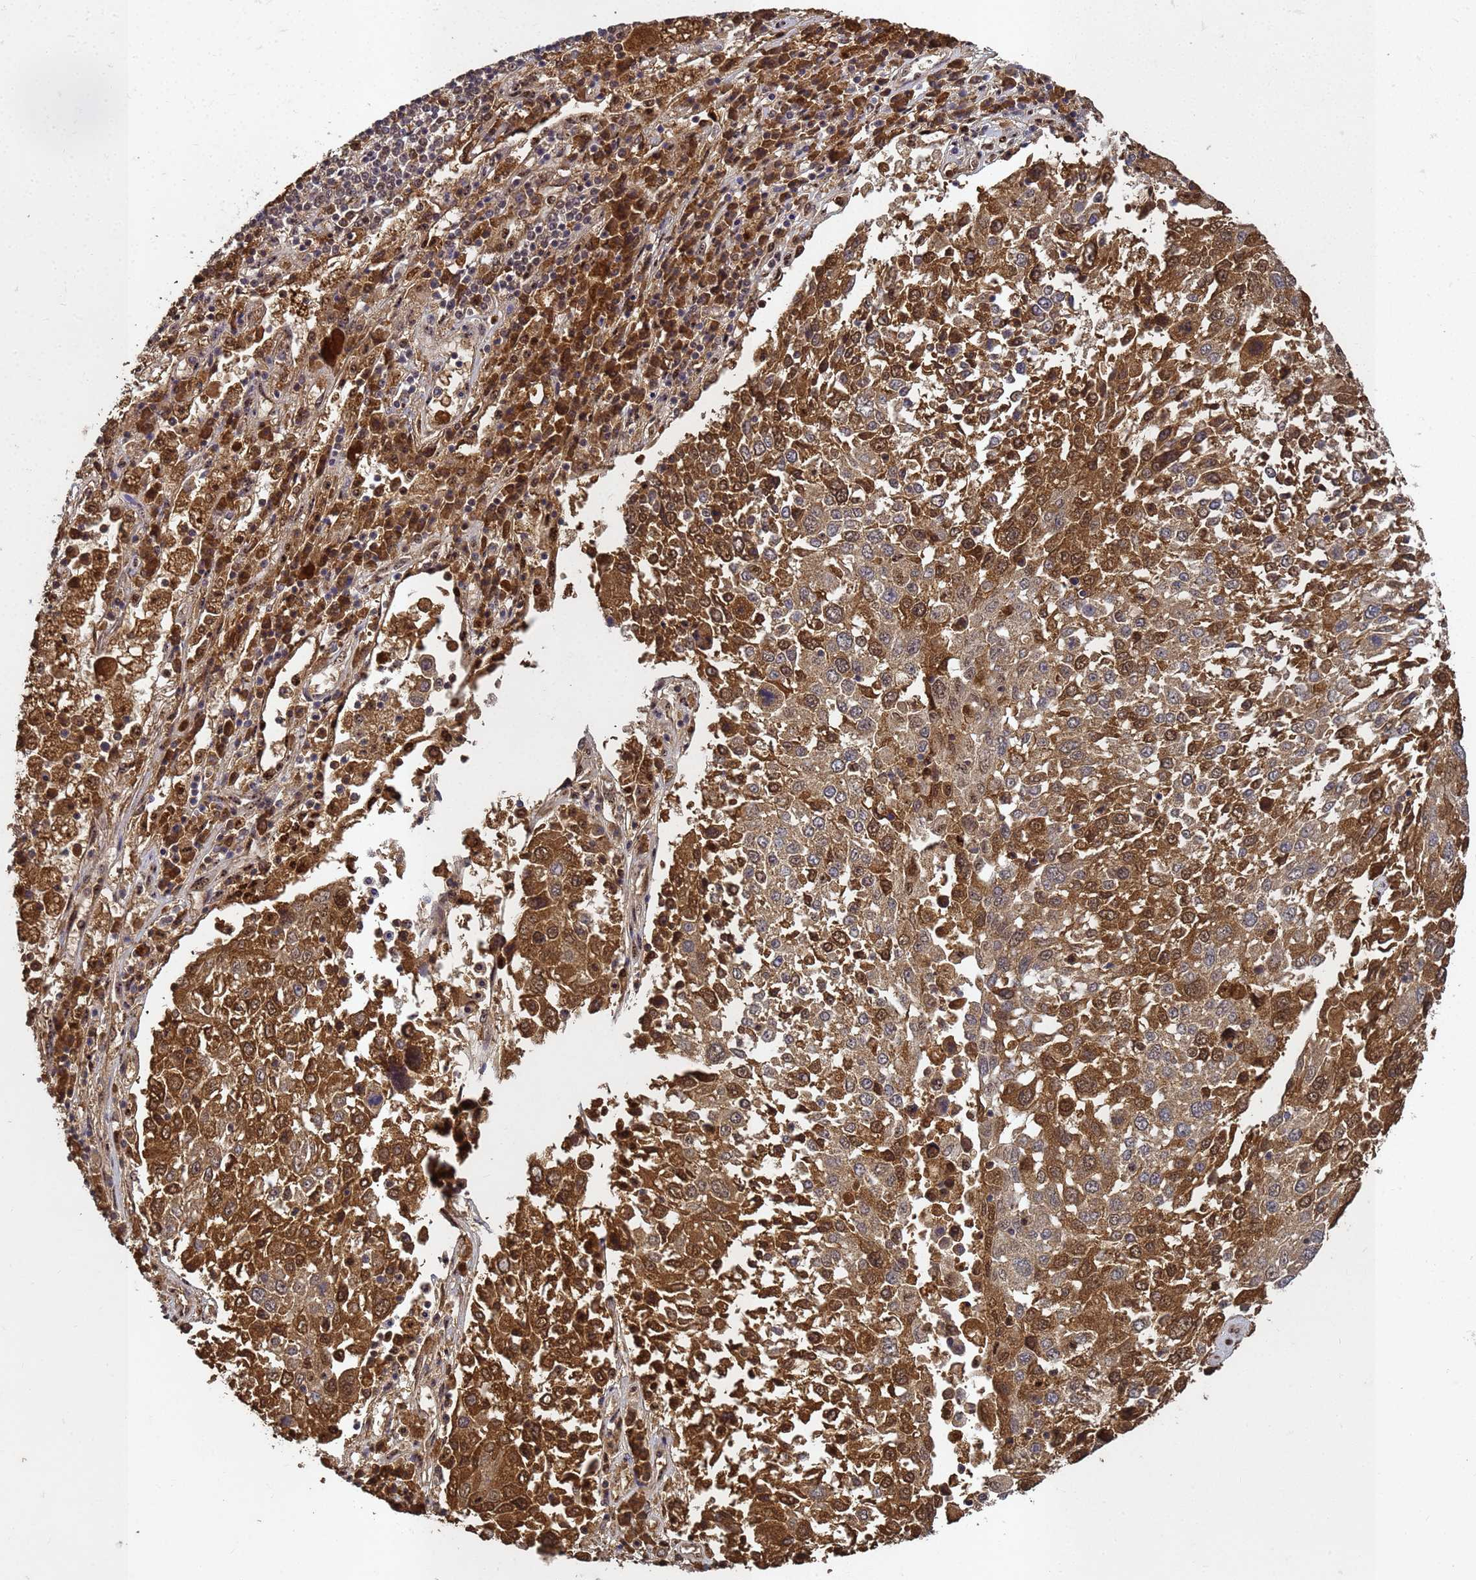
{"staining": {"intensity": "moderate", "quantity": ">75%", "location": "cytoplasmic/membranous,nuclear"}, "tissue": "lung cancer", "cell_type": "Tumor cells", "image_type": "cancer", "snomed": [{"axis": "morphology", "description": "Squamous cell carcinoma, NOS"}, {"axis": "topography", "description": "Lung"}], "caption": "An image showing moderate cytoplasmic/membranous and nuclear positivity in about >75% of tumor cells in lung cancer (squamous cell carcinoma), as visualized by brown immunohistochemical staining.", "gene": "SECISBP2", "patient": {"sex": "male", "age": 65}}